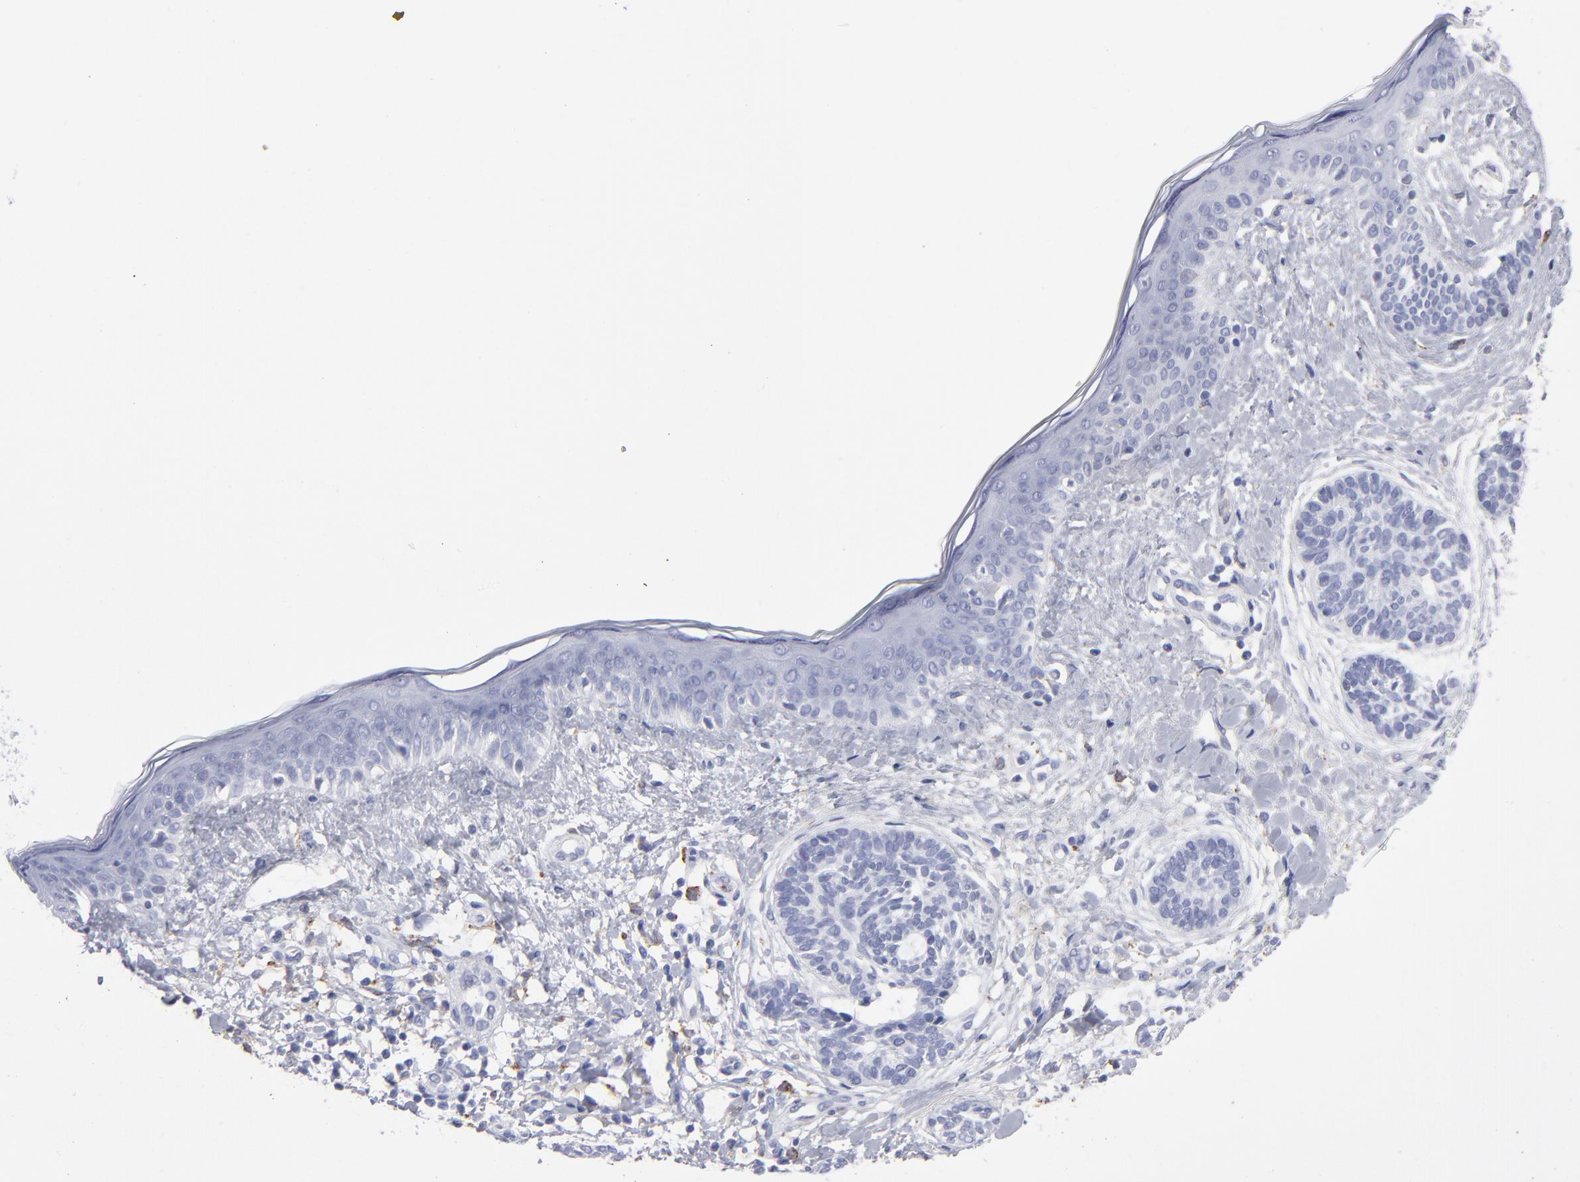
{"staining": {"intensity": "negative", "quantity": "none", "location": "none"}, "tissue": "skin cancer", "cell_type": "Tumor cells", "image_type": "cancer", "snomed": [{"axis": "morphology", "description": "Normal tissue, NOS"}, {"axis": "morphology", "description": "Basal cell carcinoma"}, {"axis": "topography", "description": "Skin"}], "caption": "Immunohistochemistry (IHC) photomicrograph of skin cancer (basal cell carcinoma) stained for a protein (brown), which exhibits no expression in tumor cells.", "gene": "CD180", "patient": {"sex": "male", "age": 63}}